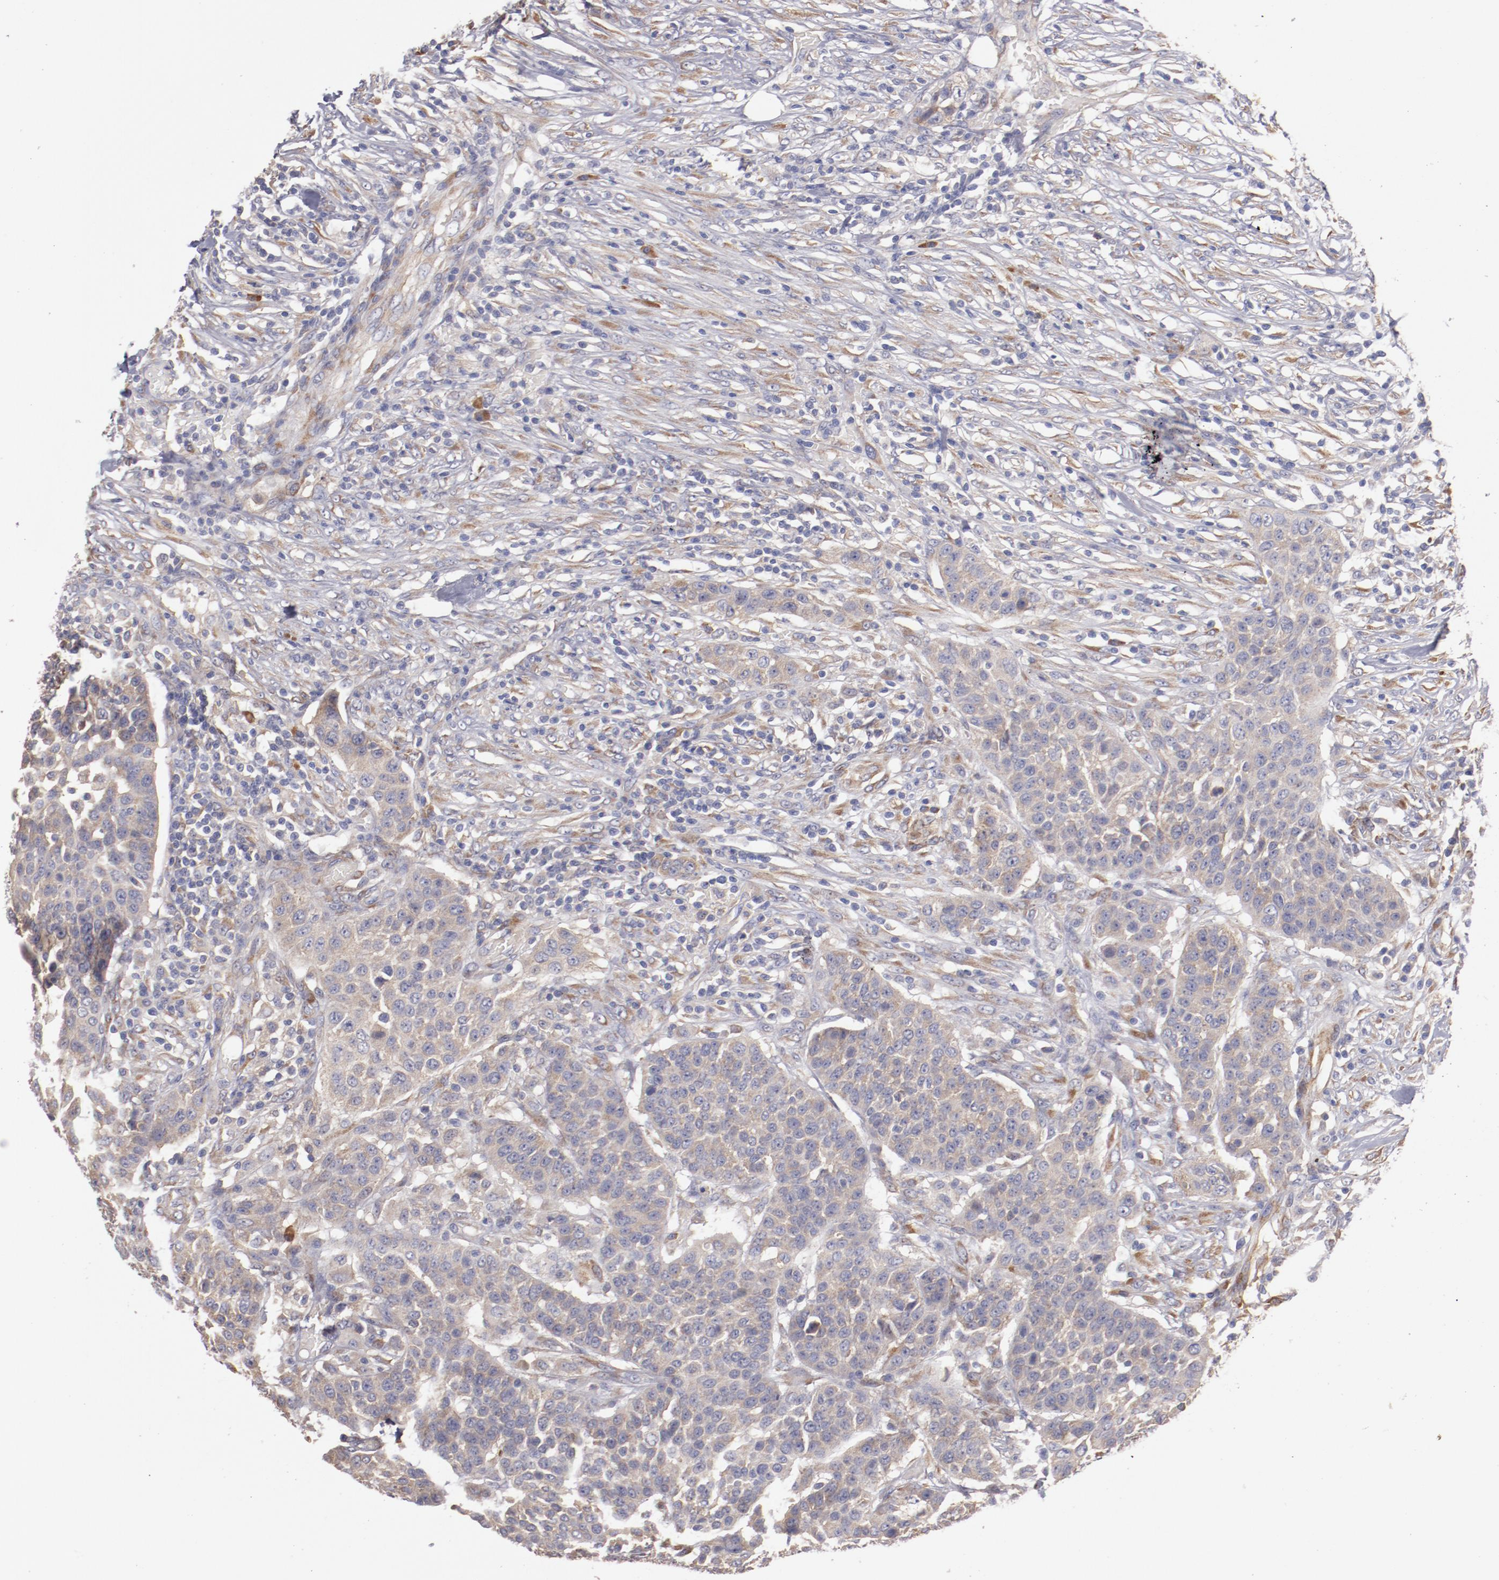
{"staining": {"intensity": "weak", "quantity": ">75%", "location": "cytoplasmic/membranous"}, "tissue": "urothelial cancer", "cell_type": "Tumor cells", "image_type": "cancer", "snomed": [{"axis": "morphology", "description": "Urothelial carcinoma, High grade"}, {"axis": "topography", "description": "Urinary bladder"}], "caption": "A histopathology image of urothelial cancer stained for a protein demonstrates weak cytoplasmic/membranous brown staining in tumor cells.", "gene": "ENTPD5", "patient": {"sex": "male", "age": 74}}